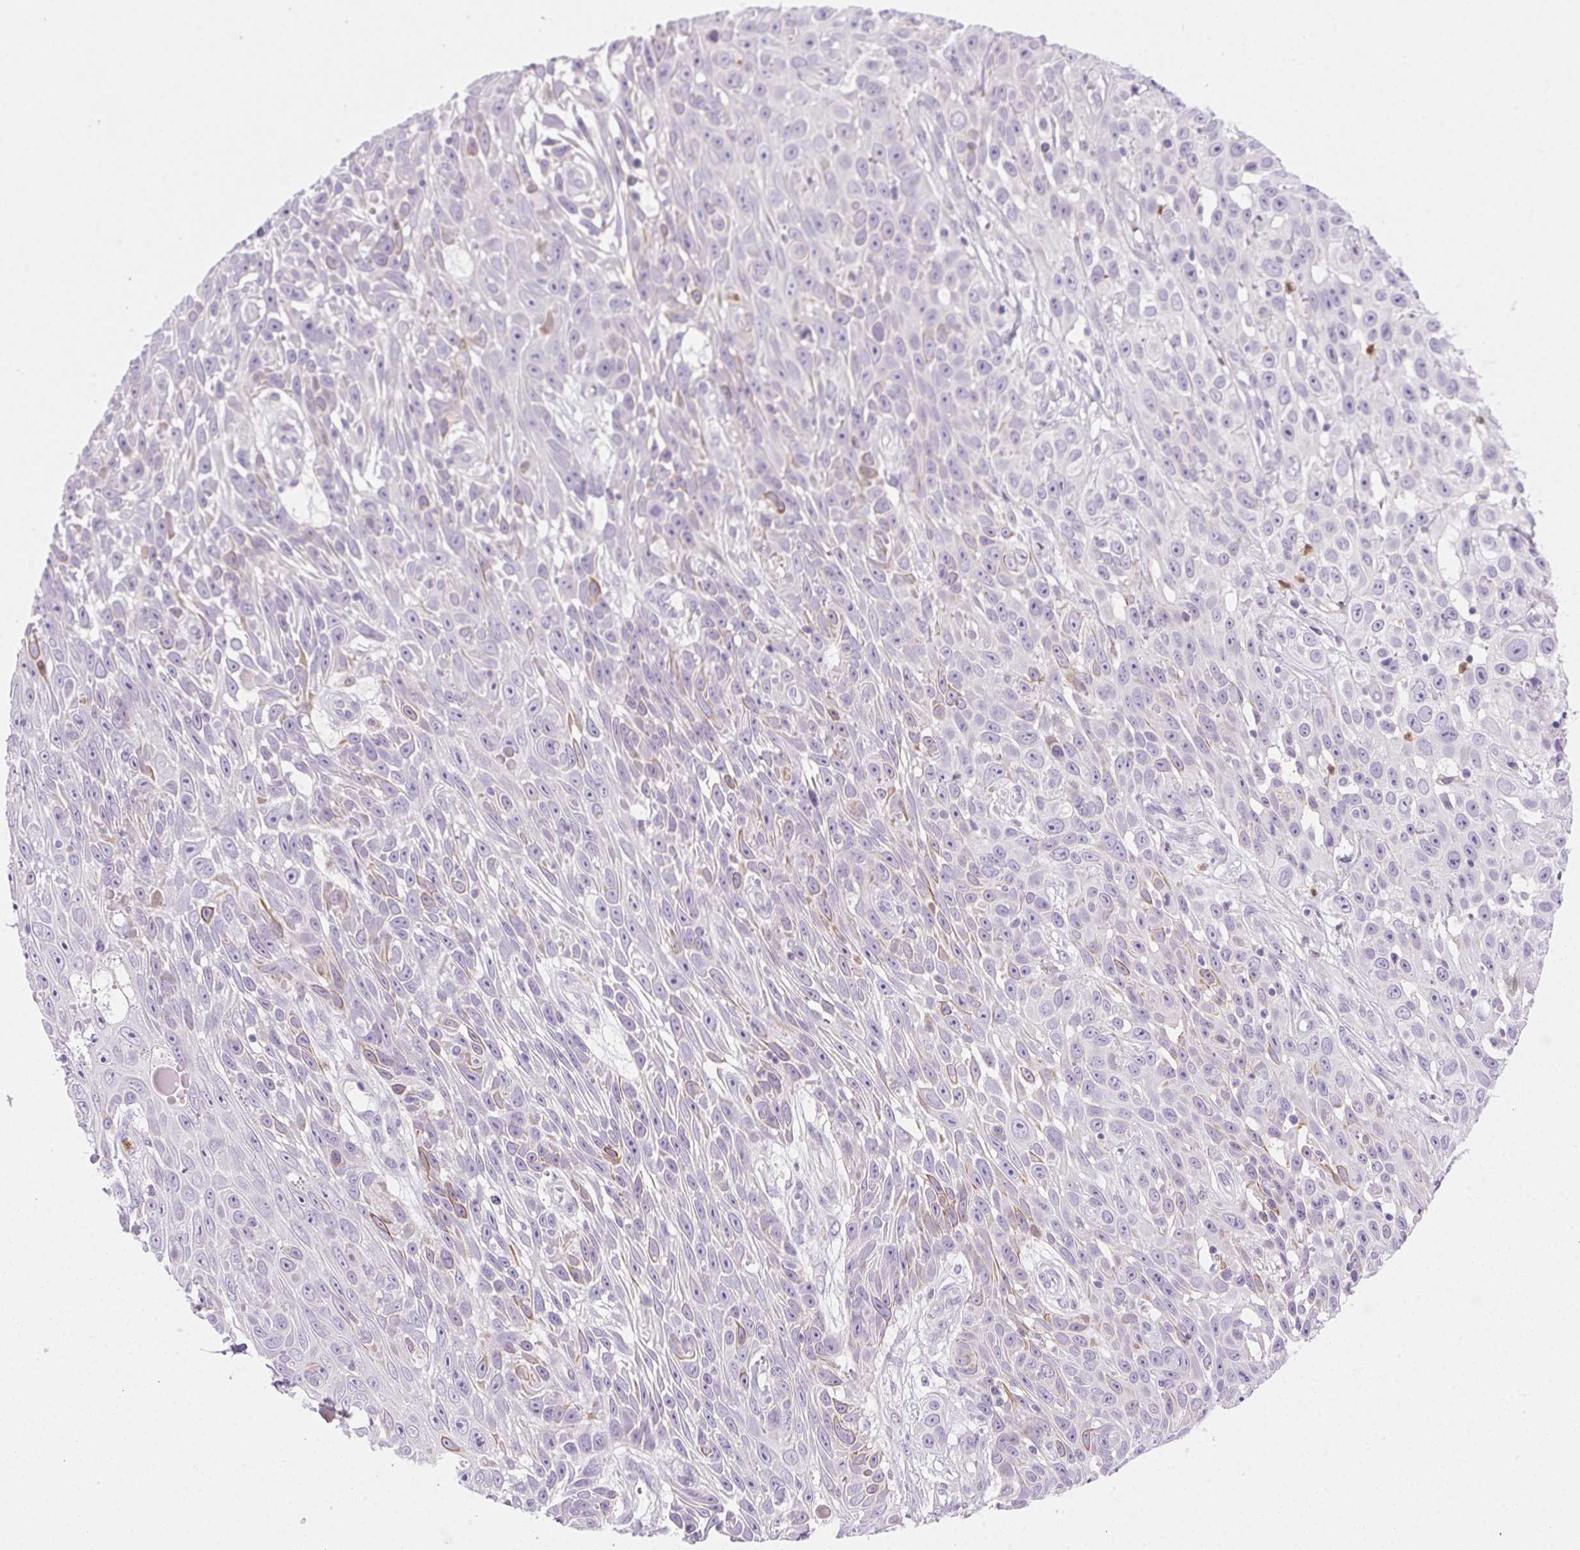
{"staining": {"intensity": "moderate", "quantity": "<25%", "location": "cytoplasmic/membranous"}, "tissue": "skin cancer", "cell_type": "Tumor cells", "image_type": "cancer", "snomed": [{"axis": "morphology", "description": "Squamous cell carcinoma, NOS"}, {"axis": "topography", "description": "Skin"}], "caption": "Immunohistochemistry (IHC) of human skin cancer displays low levels of moderate cytoplasmic/membranous positivity in approximately <25% of tumor cells.", "gene": "TMEM45A", "patient": {"sex": "male", "age": 82}}